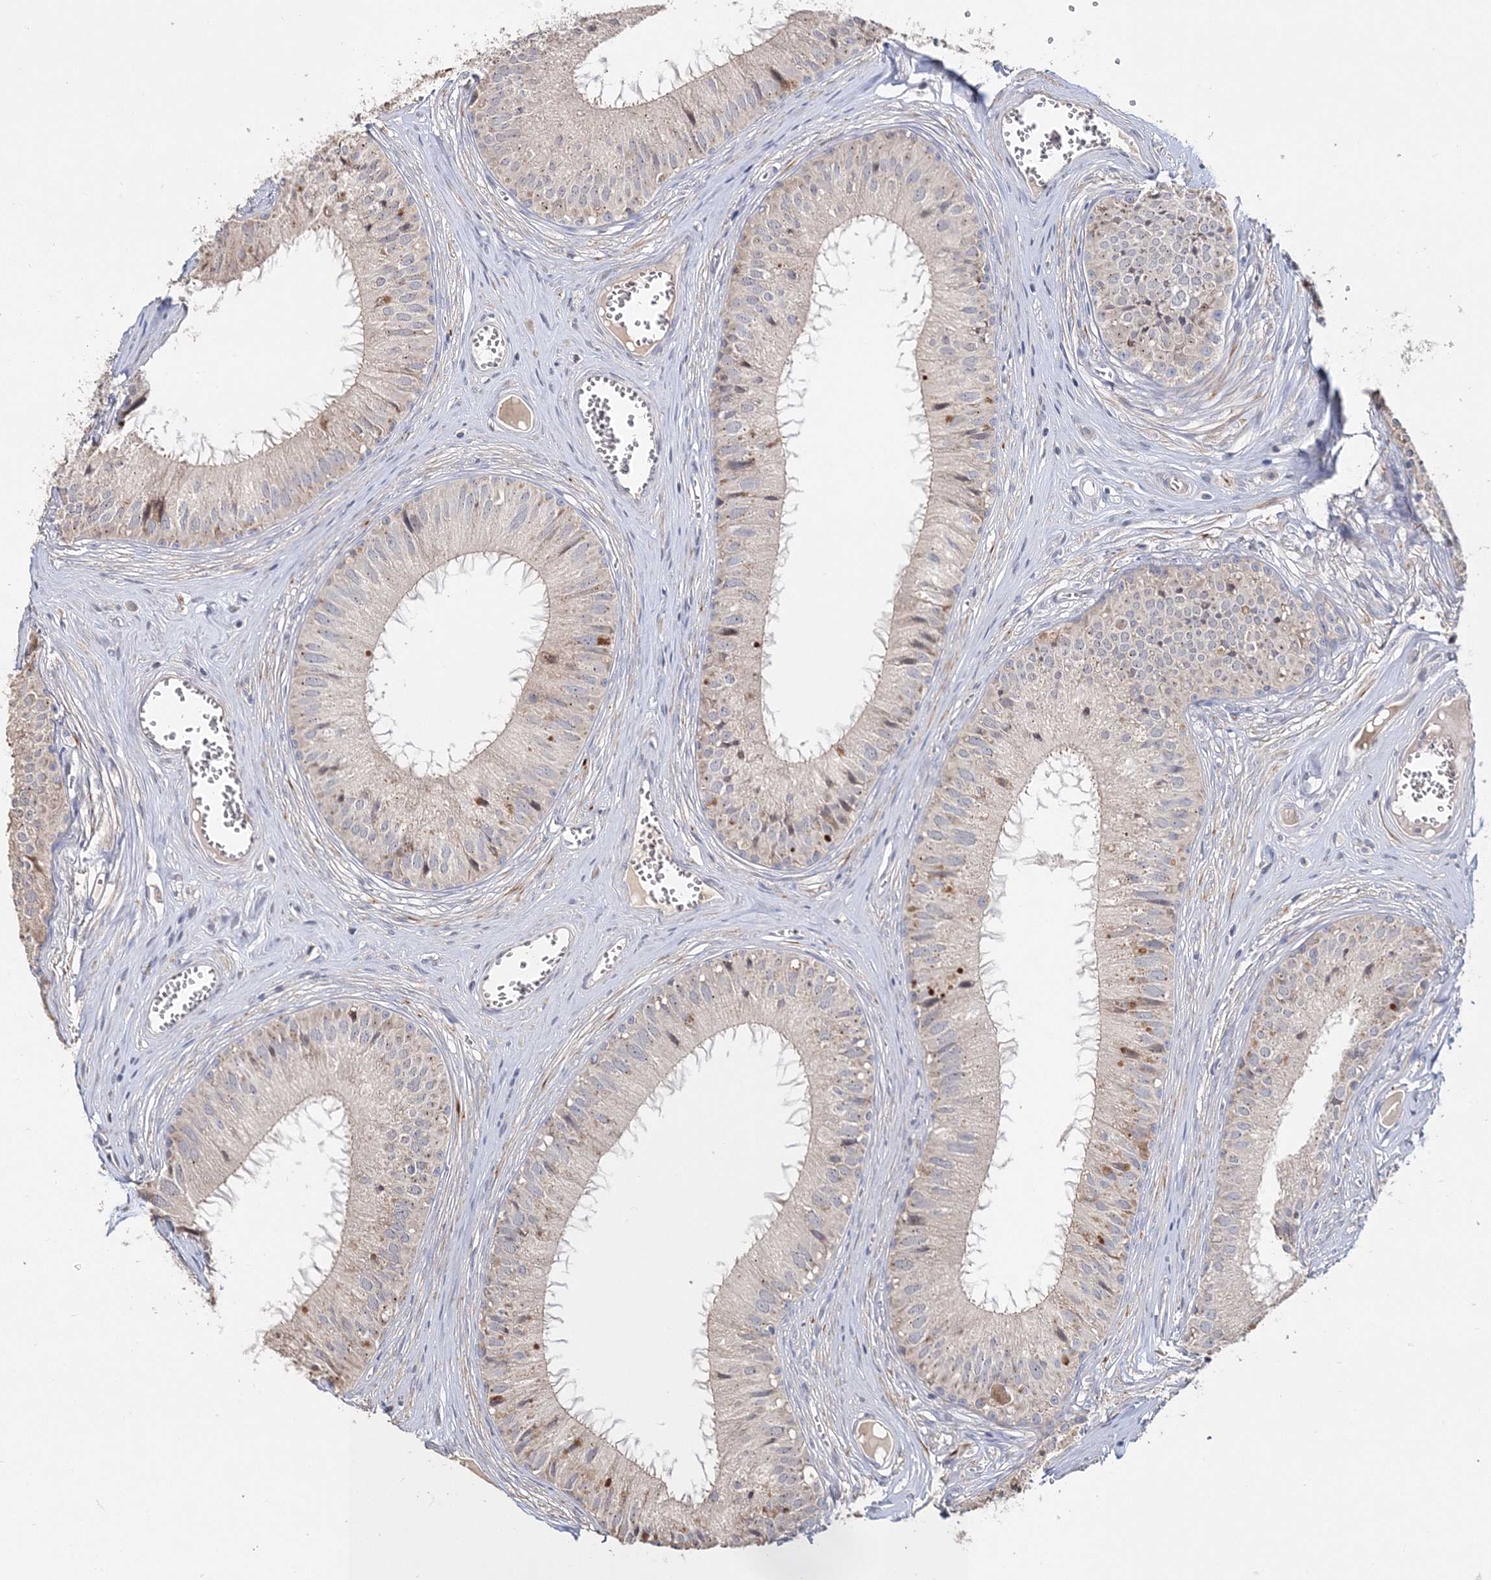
{"staining": {"intensity": "negative", "quantity": "none", "location": "none"}, "tissue": "epididymis", "cell_type": "Glandular cells", "image_type": "normal", "snomed": [{"axis": "morphology", "description": "Normal tissue, NOS"}, {"axis": "topography", "description": "Epididymis"}], "caption": "This is a photomicrograph of immunohistochemistry (IHC) staining of unremarkable epididymis, which shows no staining in glandular cells.", "gene": "GJB5", "patient": {"sex": "male", "age": 36}}